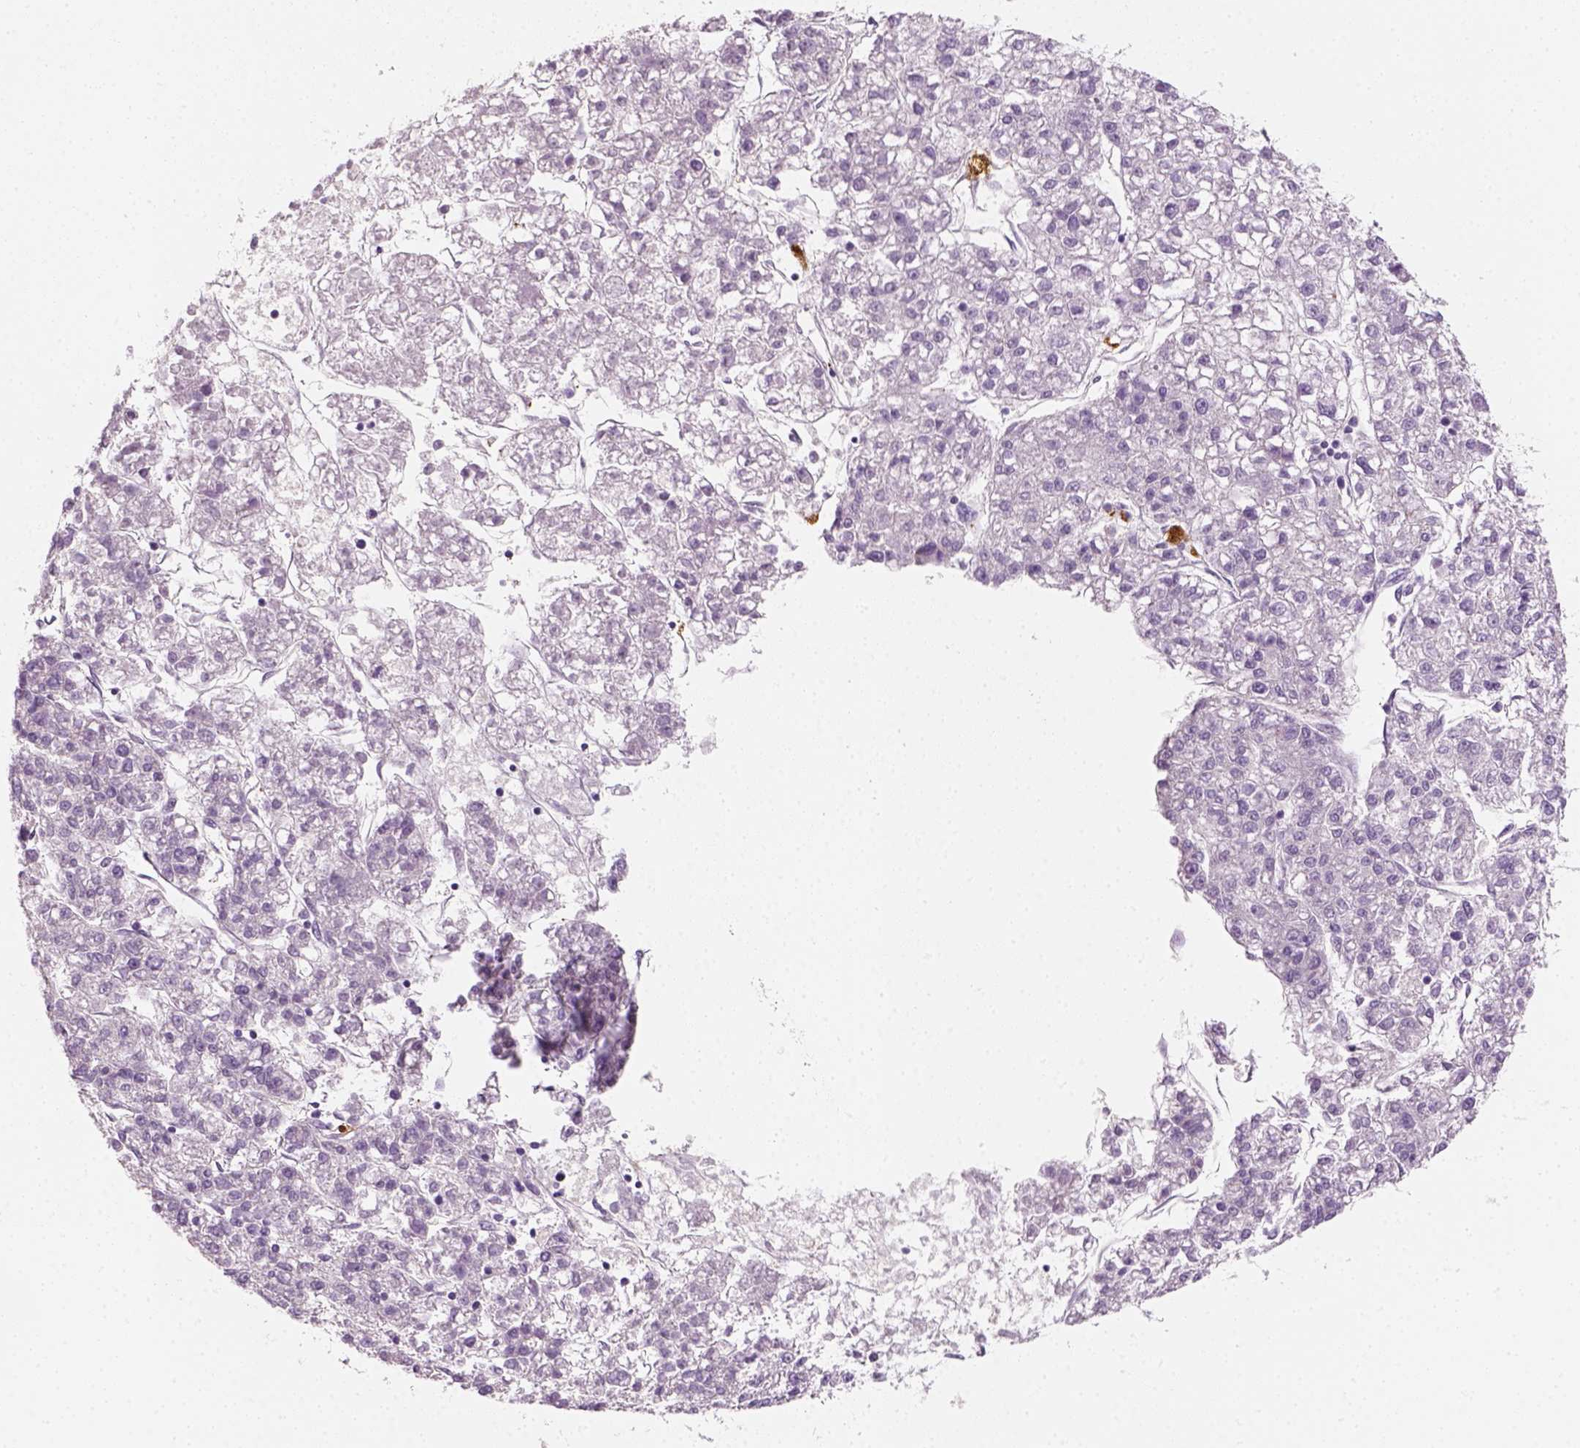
{"staining": {"intensity": "negative", "quantity": "none", "location": "none"}, "tissue": "liver cancer", "cell_type": "Tumor cells", "image_type": "cancer", "snomed": [{"axis": "morphology", "description": "Carcinoma, Hepatocellular, NOS"}, {"axis": "topography", "description": "Liver"}], "caption": "Protein analysis of liver cancer displays no significant positivity in tumor cells.", "gene": "FAM163B", "patient": {"sex": "male", "age": 56}}